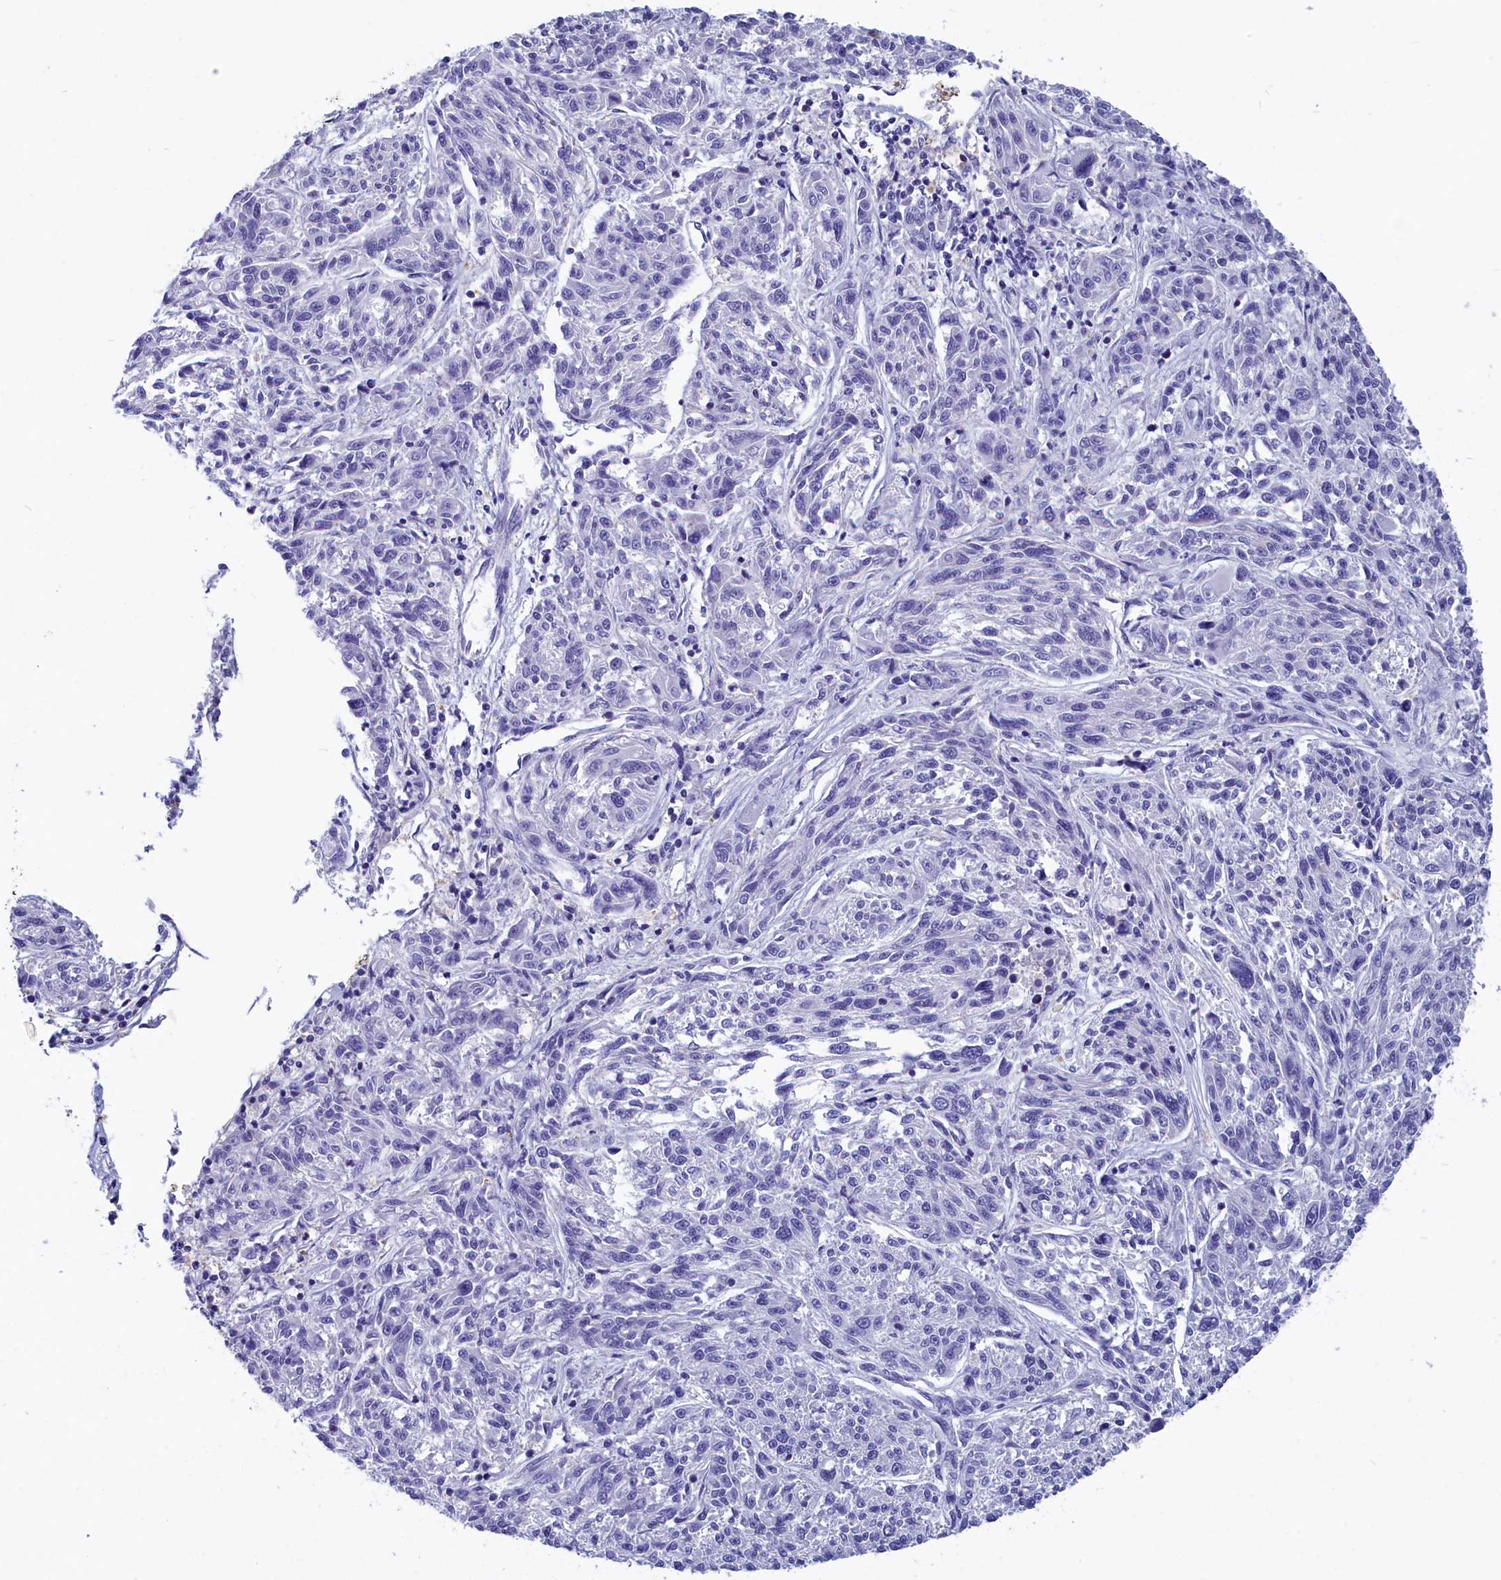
{"staining": {"intensity": "negative", "quantity": "none", "location": "none"}, "tissue": "melanoma", "cell_type": "Tumor cells", "image_type": "cancer", "snomed": [{"axis": "morphology", "description": "Malignant melanoma, NOS"}, {"axis": "topography", "description": "Skin"}], "caption": "Tumor cells show no significant protein staining in malignant melanoma.", "gene": "NKPD1", "patient": {"sex": "male", "age": 53}}